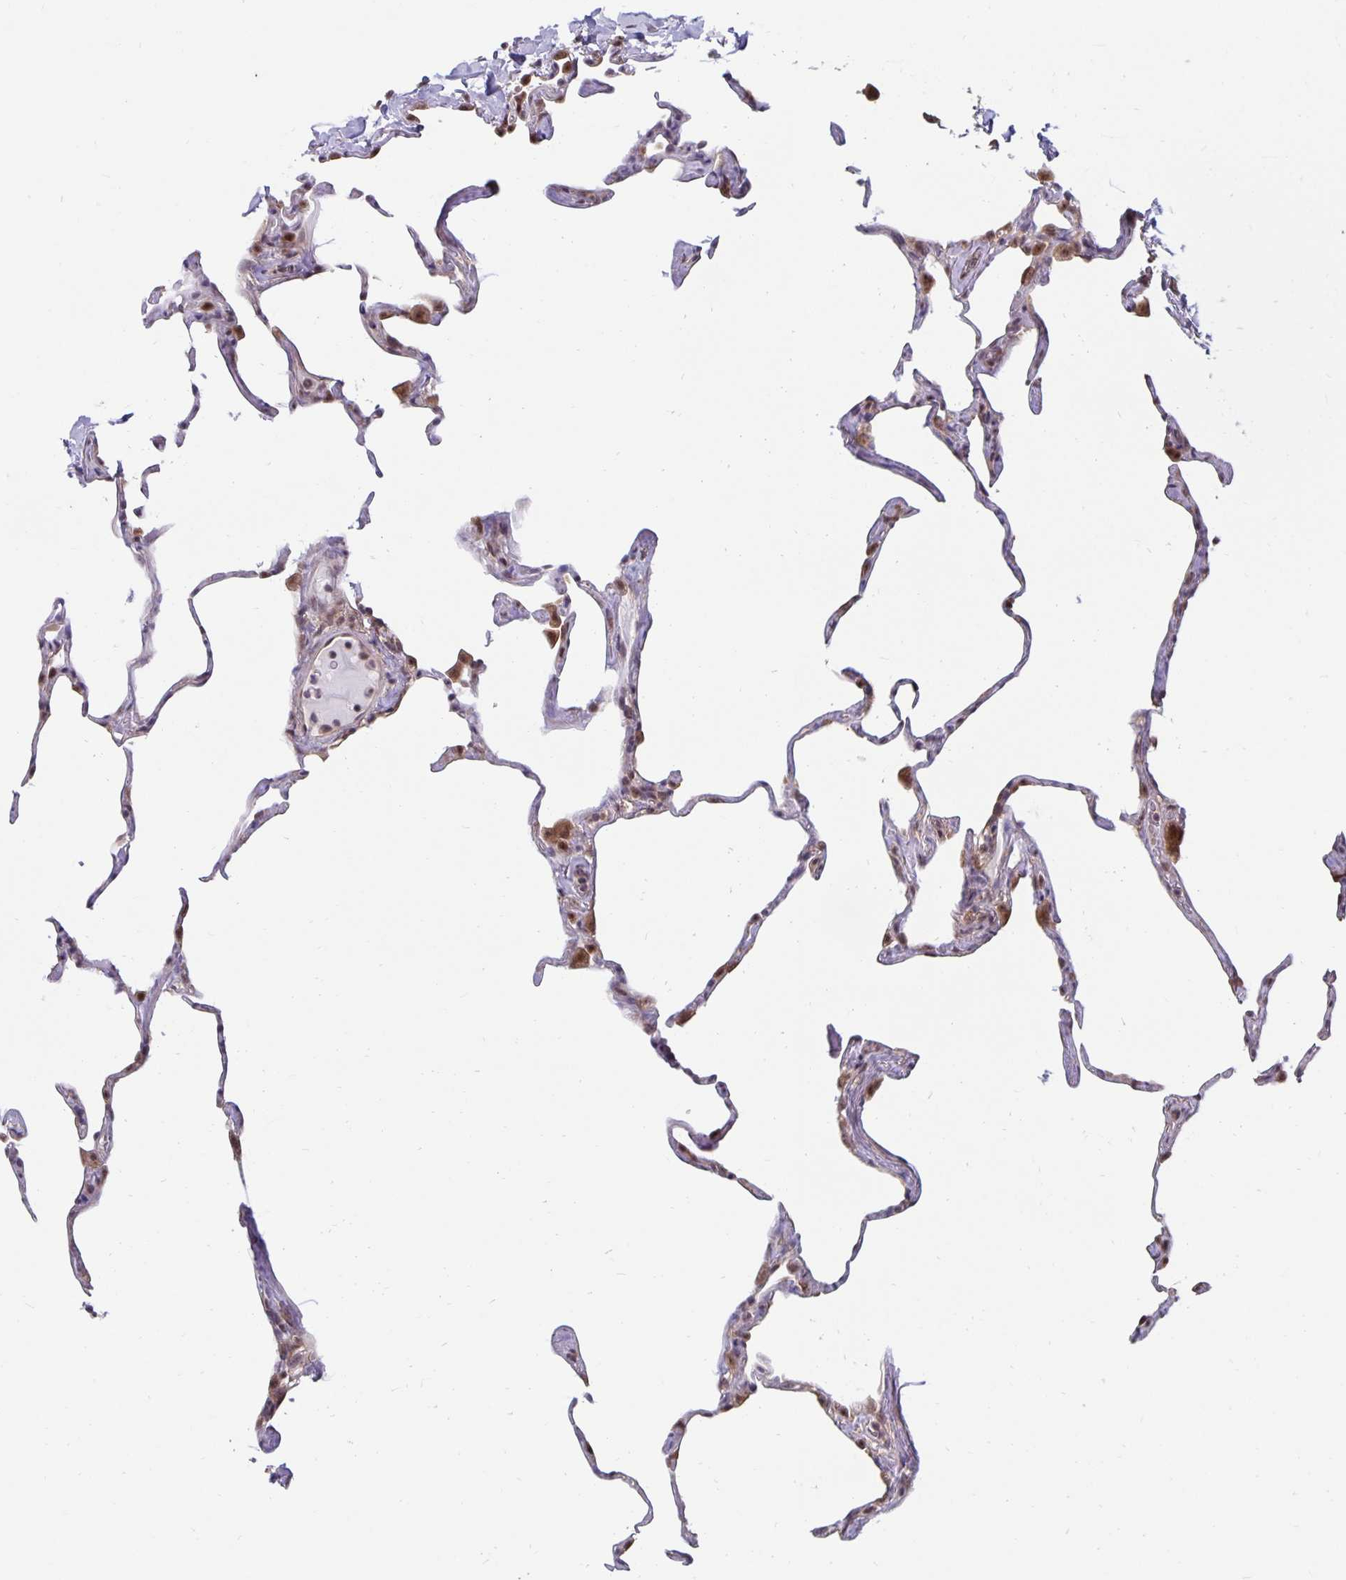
{"staining": {"intensity": "weak", "quantity": "25%-75%", "location": "cytoplasmic/membranous,nuclear"}, "tissue": "lung", "cell_type": "Alveolar cells", "image_type": "normal", "snomed": [{"axis": "morphology", "description": "Normal tissue, NOS"}, {"axis": "topography", "description": "Lung"}], "caption": "Unremarkable lung shows weak cytoplasmic/membranous,nuclear positivity in about 25%-75% of alveolar cells Using DAB (brown) and hematoxylin (blue) stains, captured at high magnification using brightfield microscopy..", "gene": "EXOC6B", "patient": {"sex": "male", "age": 65}}